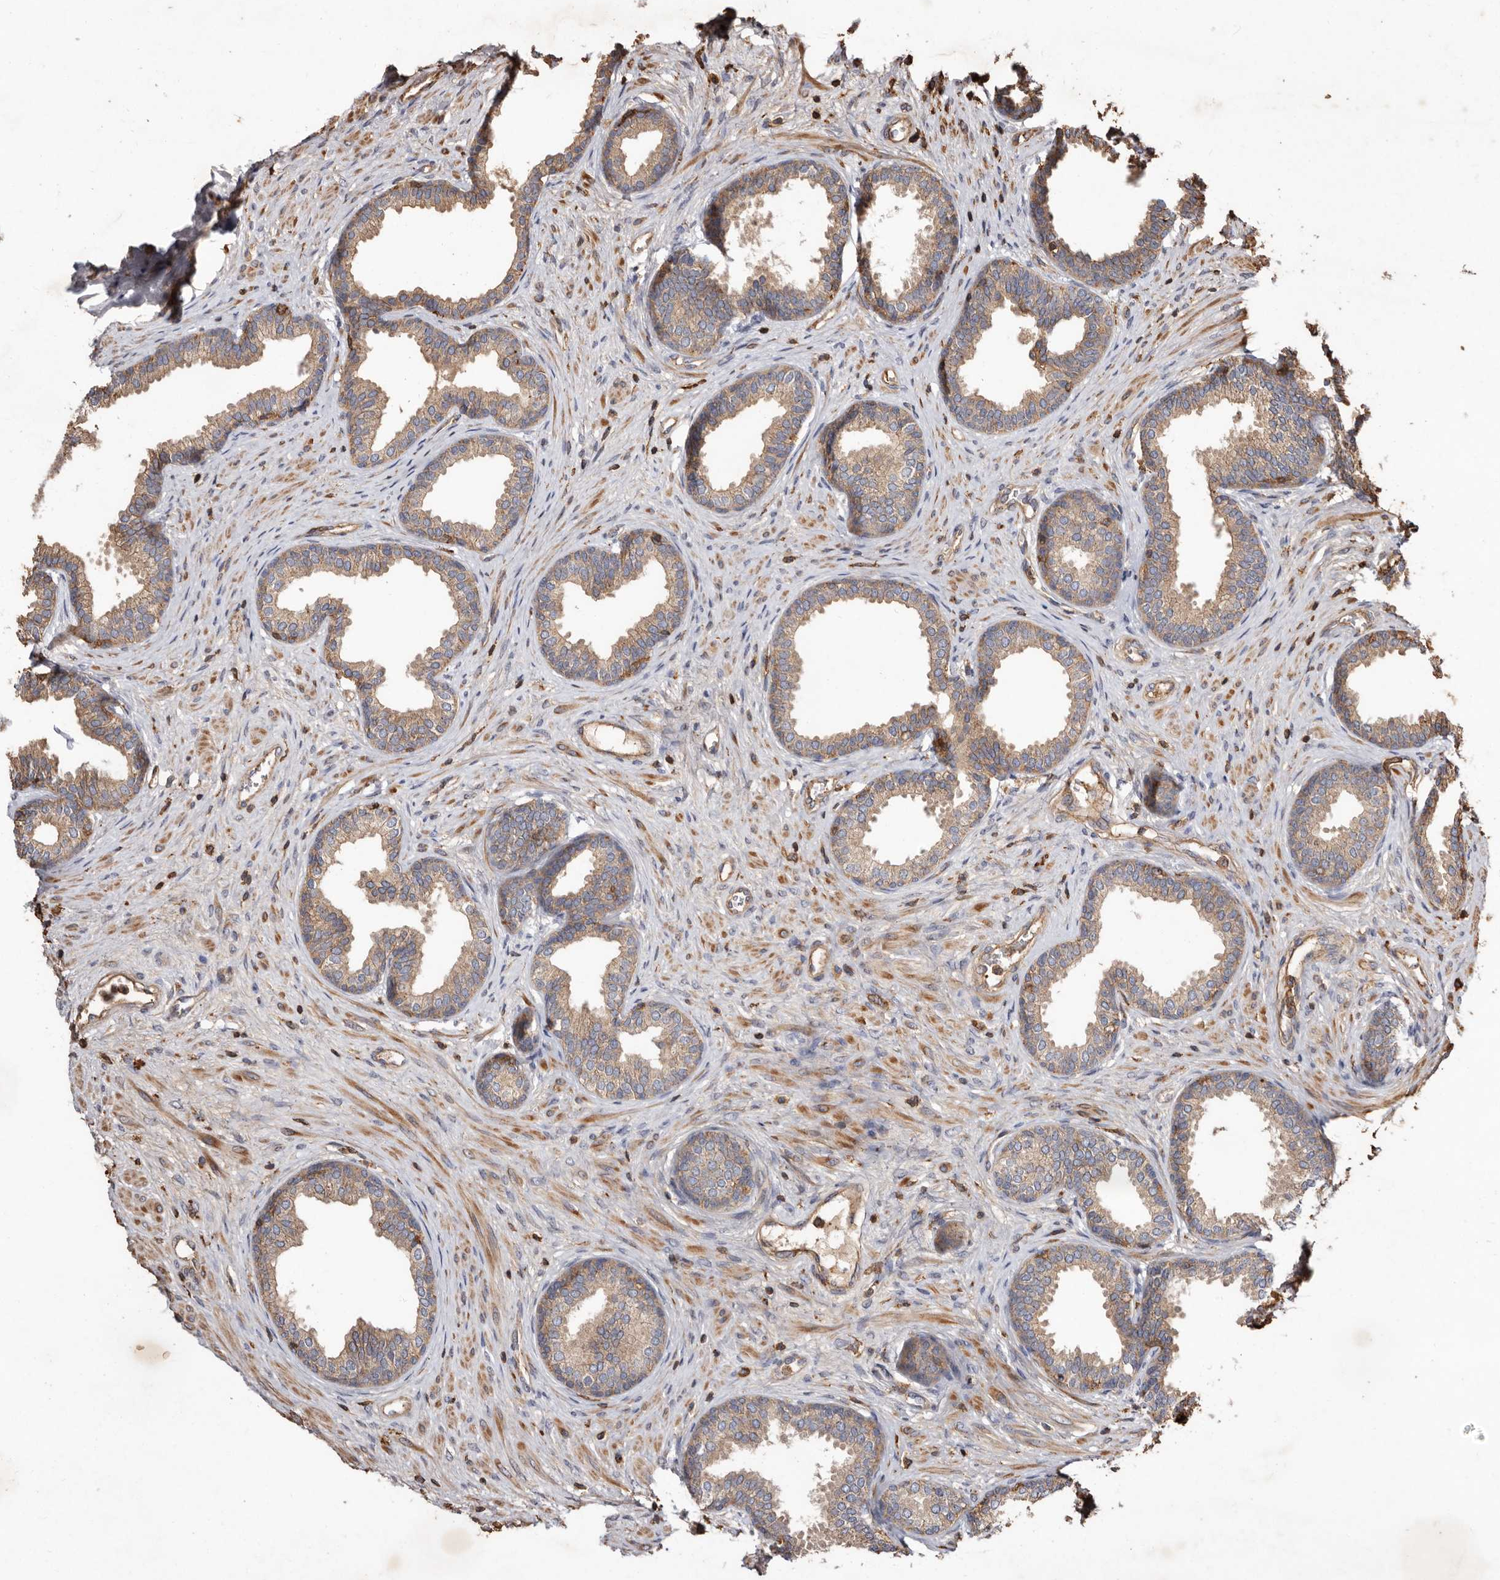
{"staining": {"intensity": "strong", "quantity": "25%-75%", "location": "cytoplasmic/membranous"}, "tissue": "prostate", "cell_type": "Glandular cells", "image_type": "normal", "snomed": [{"axis": "morphology", "description": "Normal tissue, NOS"}, {"axis": "topography", "description": "Prostate"}], "caption": "Strong cytoplasmic/membranous staining for a protein is seen in about 25%-75% of glandular cells of normal prostate using immunohistochemistry.", "gene": "COQ8B", "patient": {"sex": "male", "age": 76}}